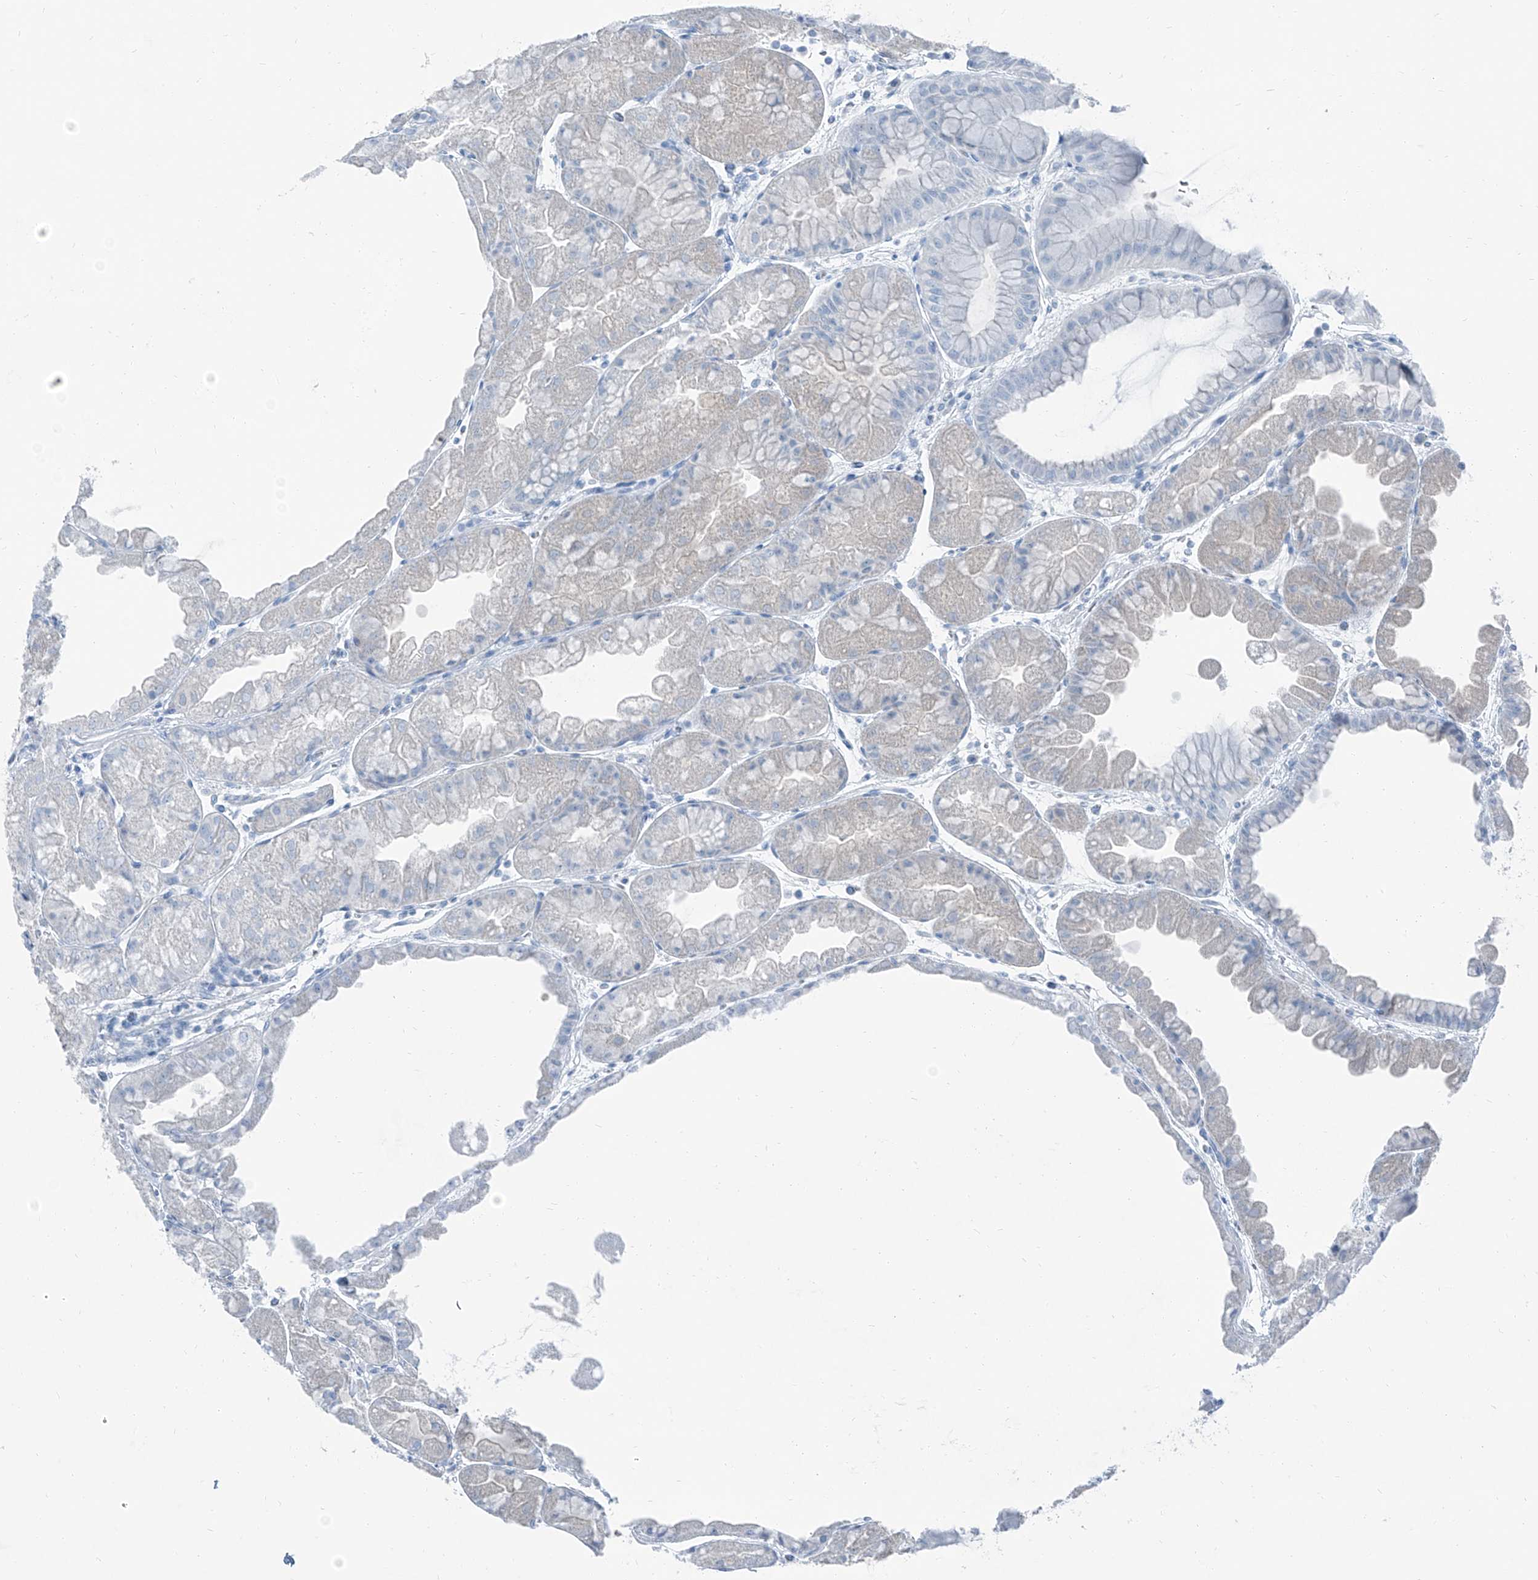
{"staining": {"intensity": "moderate", "quantity": "<25%", "location": "cytoplasmic/membranous"}, "tissue": "stomach", "cell_type": "Glandular cells", "image_type": "normal", "snomed": [{"axis": "morphology", "description": "Normal tissue, NOS"}, {"axis": "topography", "description": "Stomach, upper"}], "caption": "This is an image of immunohistochemistry staining of benign stomach, which shows moderate positivity in the cytoplasmic/membranous of glandular cells.", "gene": "RGN", "patient": {"sex": "male", "age": 47}}